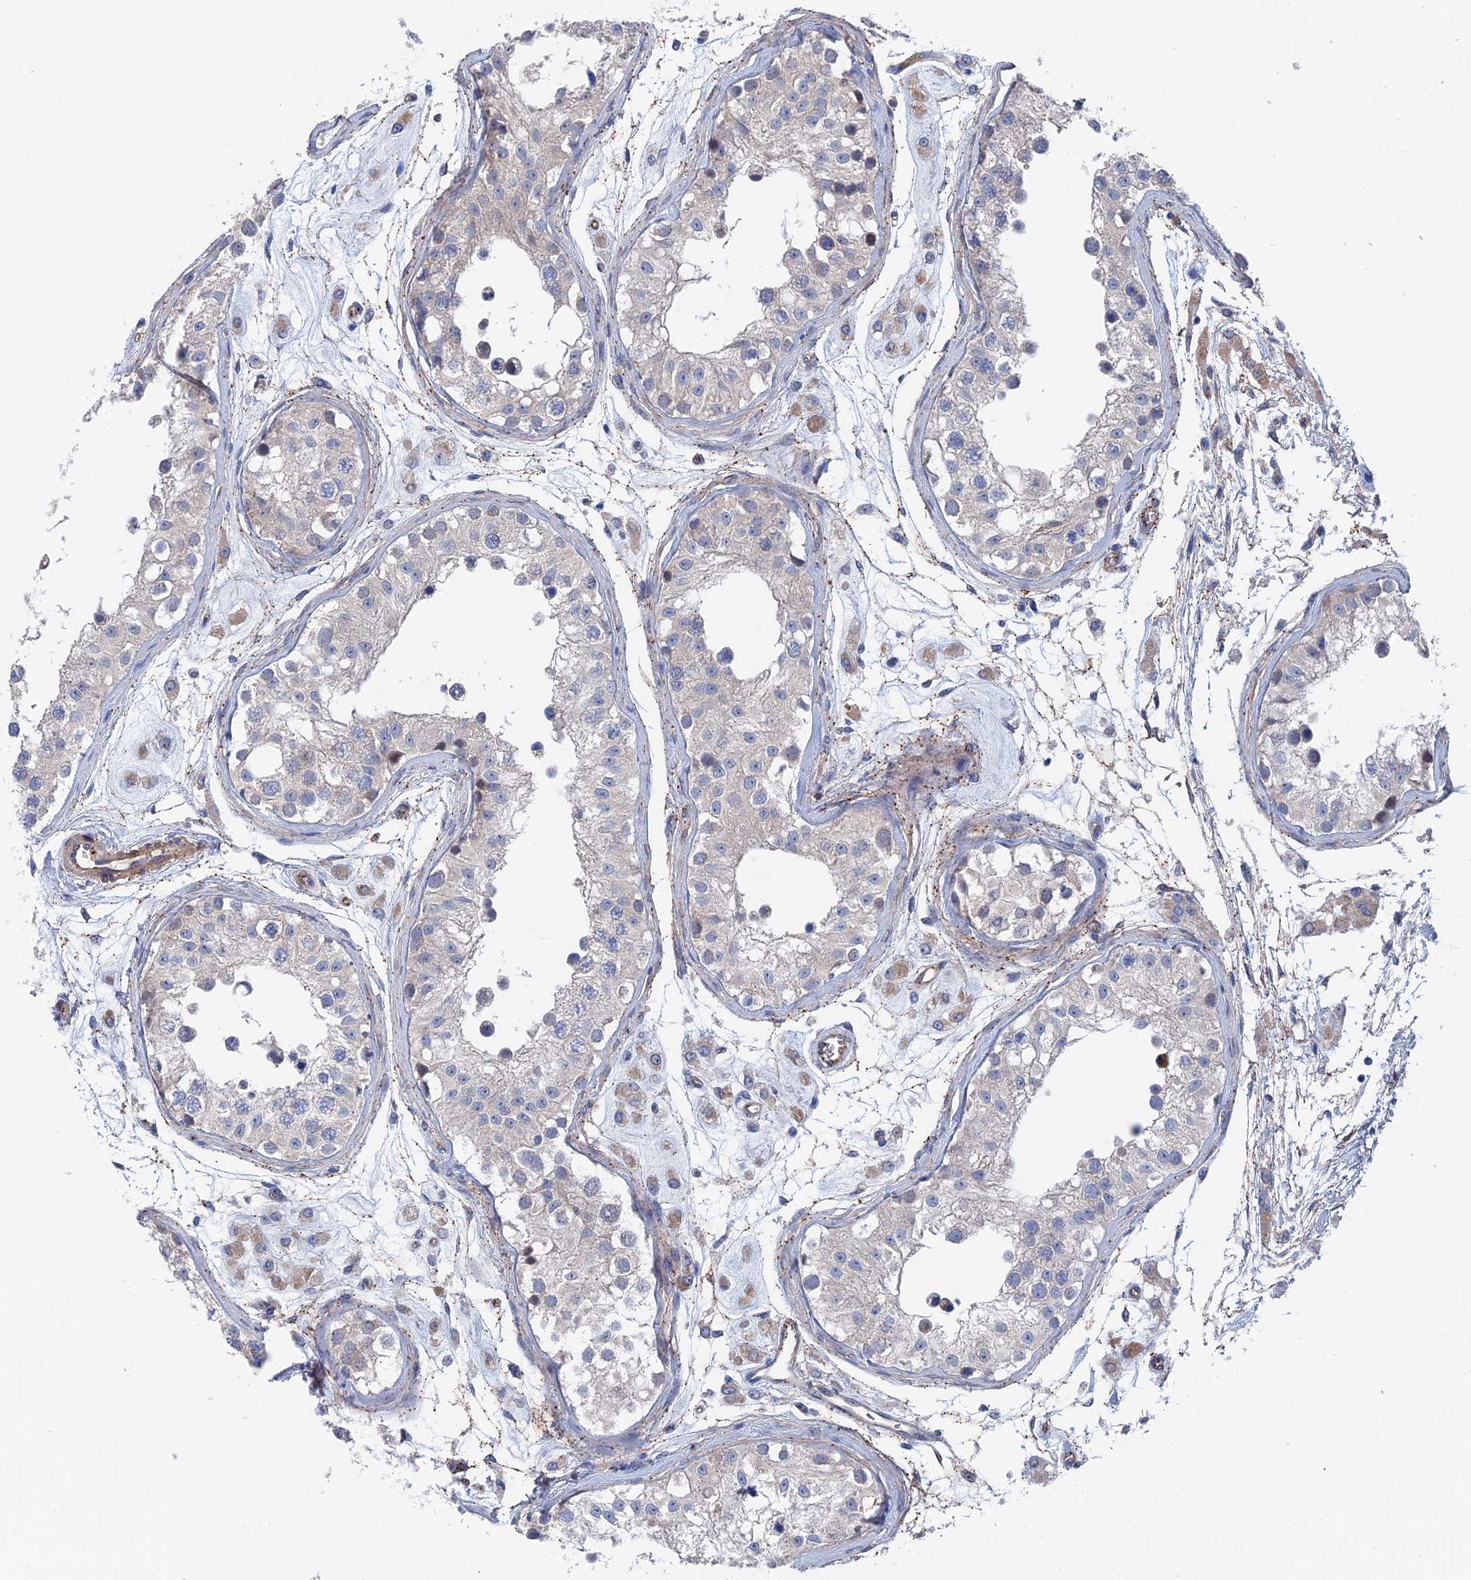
{"staining": {"intensity": "negative", "quantity": "none", "location": "none"}, "tissue": "testis", "cell_type": "Cells in seminiferous ducts", "image_type": "normal", "snomed": [{"axis": "morphology", "description": "Normal tissue, NOS"}, {"axis": "morphology", "description": "Adenocarcinoma, metastatic, NOS"}, {"axis": "topography", "description": "Testis"}], "caption": "Immunohistochemistry histopathology image of normal testis: human testis stained with DAB (3,3'-diaminobenzidine) displays no significant protein staining in cells in seminiferous ducts.", "gene": "MTHFSD", "patient": {"sex": "male", "age": 26}}